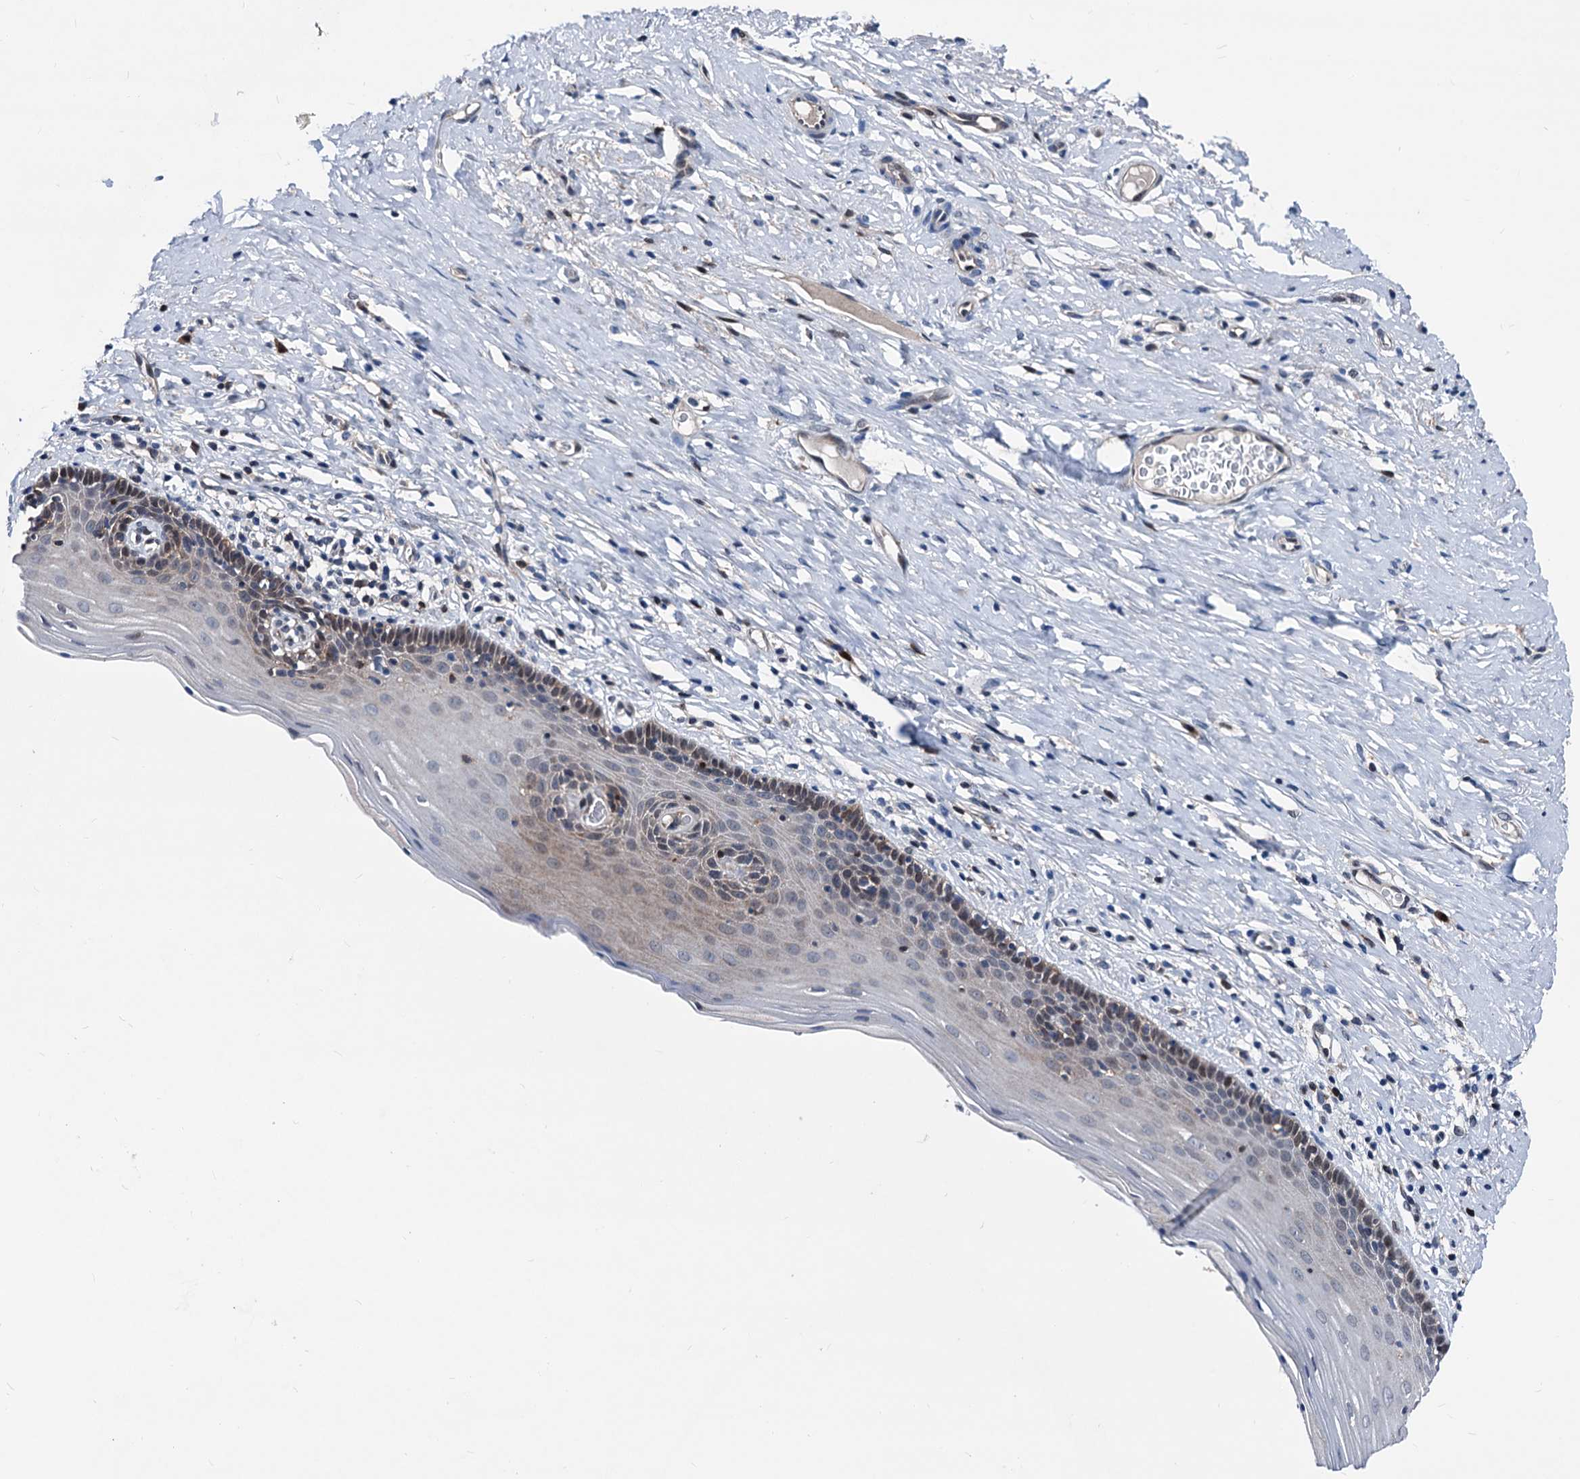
{"staining": {"intensity": "moderate", "quantity": "<25%", "location": "nuclear"}, "tissue": "cervix", "cell_type": "Glandular cells", "image_type": "normal", "snomed": [{"axis": "morphology", "description": "Normal tissue, NOS"}, {"axis": "topography", "description": "Cervix"}], "caption": "IHC of unremarkable human cervix reveals low levels of moderate nuclear positivity in approximately <25% of glandular cells.", "gene": "GLO1", "patient": {"sex": "female", "age": 42}}